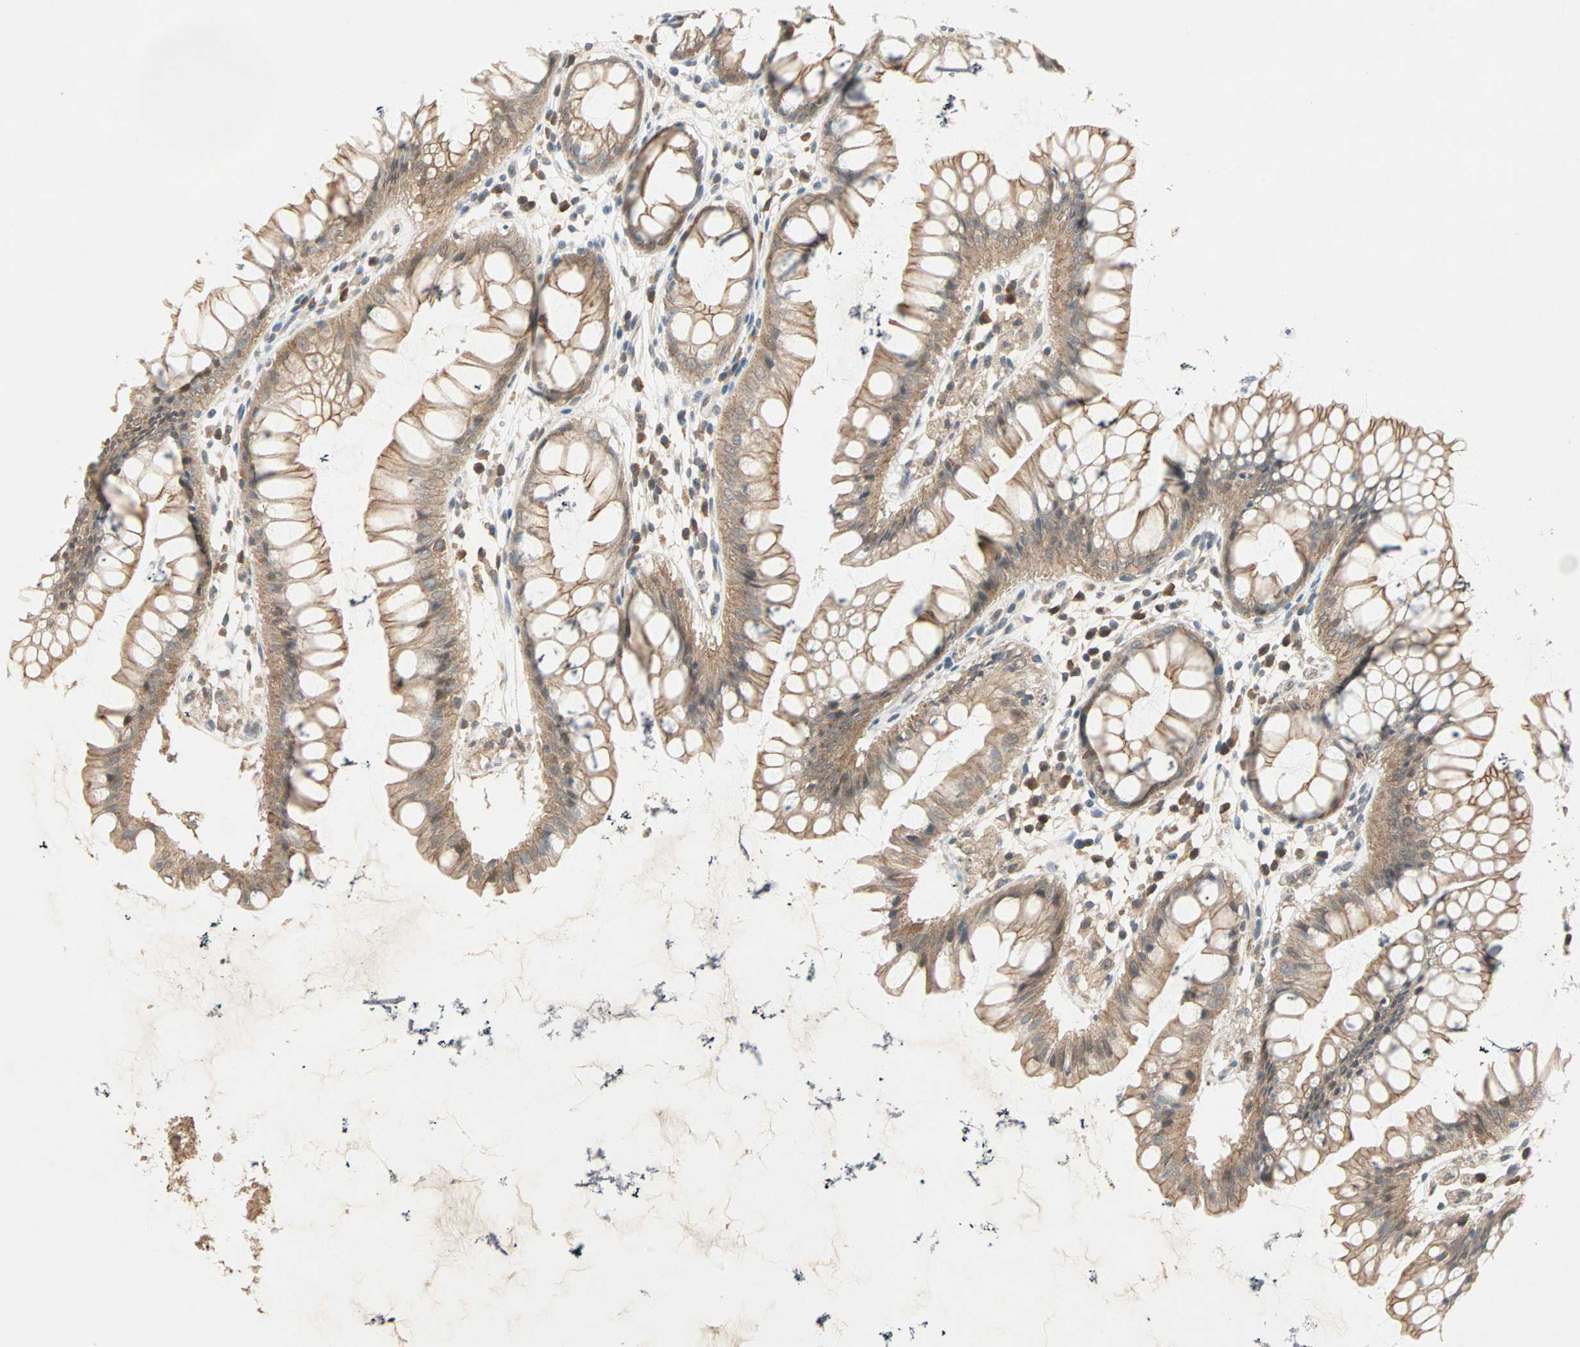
{"staining": {"intensity": "moderate", "quantity": ">75%", "location": "cytoplasmic/membranous"}, "tissue": "rectum", "cell_type": "Glandular cells", "image_type": "normal", "snomed": [{"axis": "morphology", "description": "Normal tissue, NOS"}, {"axis": "morphology", "description": "Adenocarcinoma, NOS"}, {"axis": "topography", "description": "Rectum"}], "caption": "IHC of normal human rectum reveals medium levels of moderate cytoplasmic/membranous expression in approximately >75% of glandular cells.", "gene": "TTF2", "patient": {"sex": "female", "age": 65}}